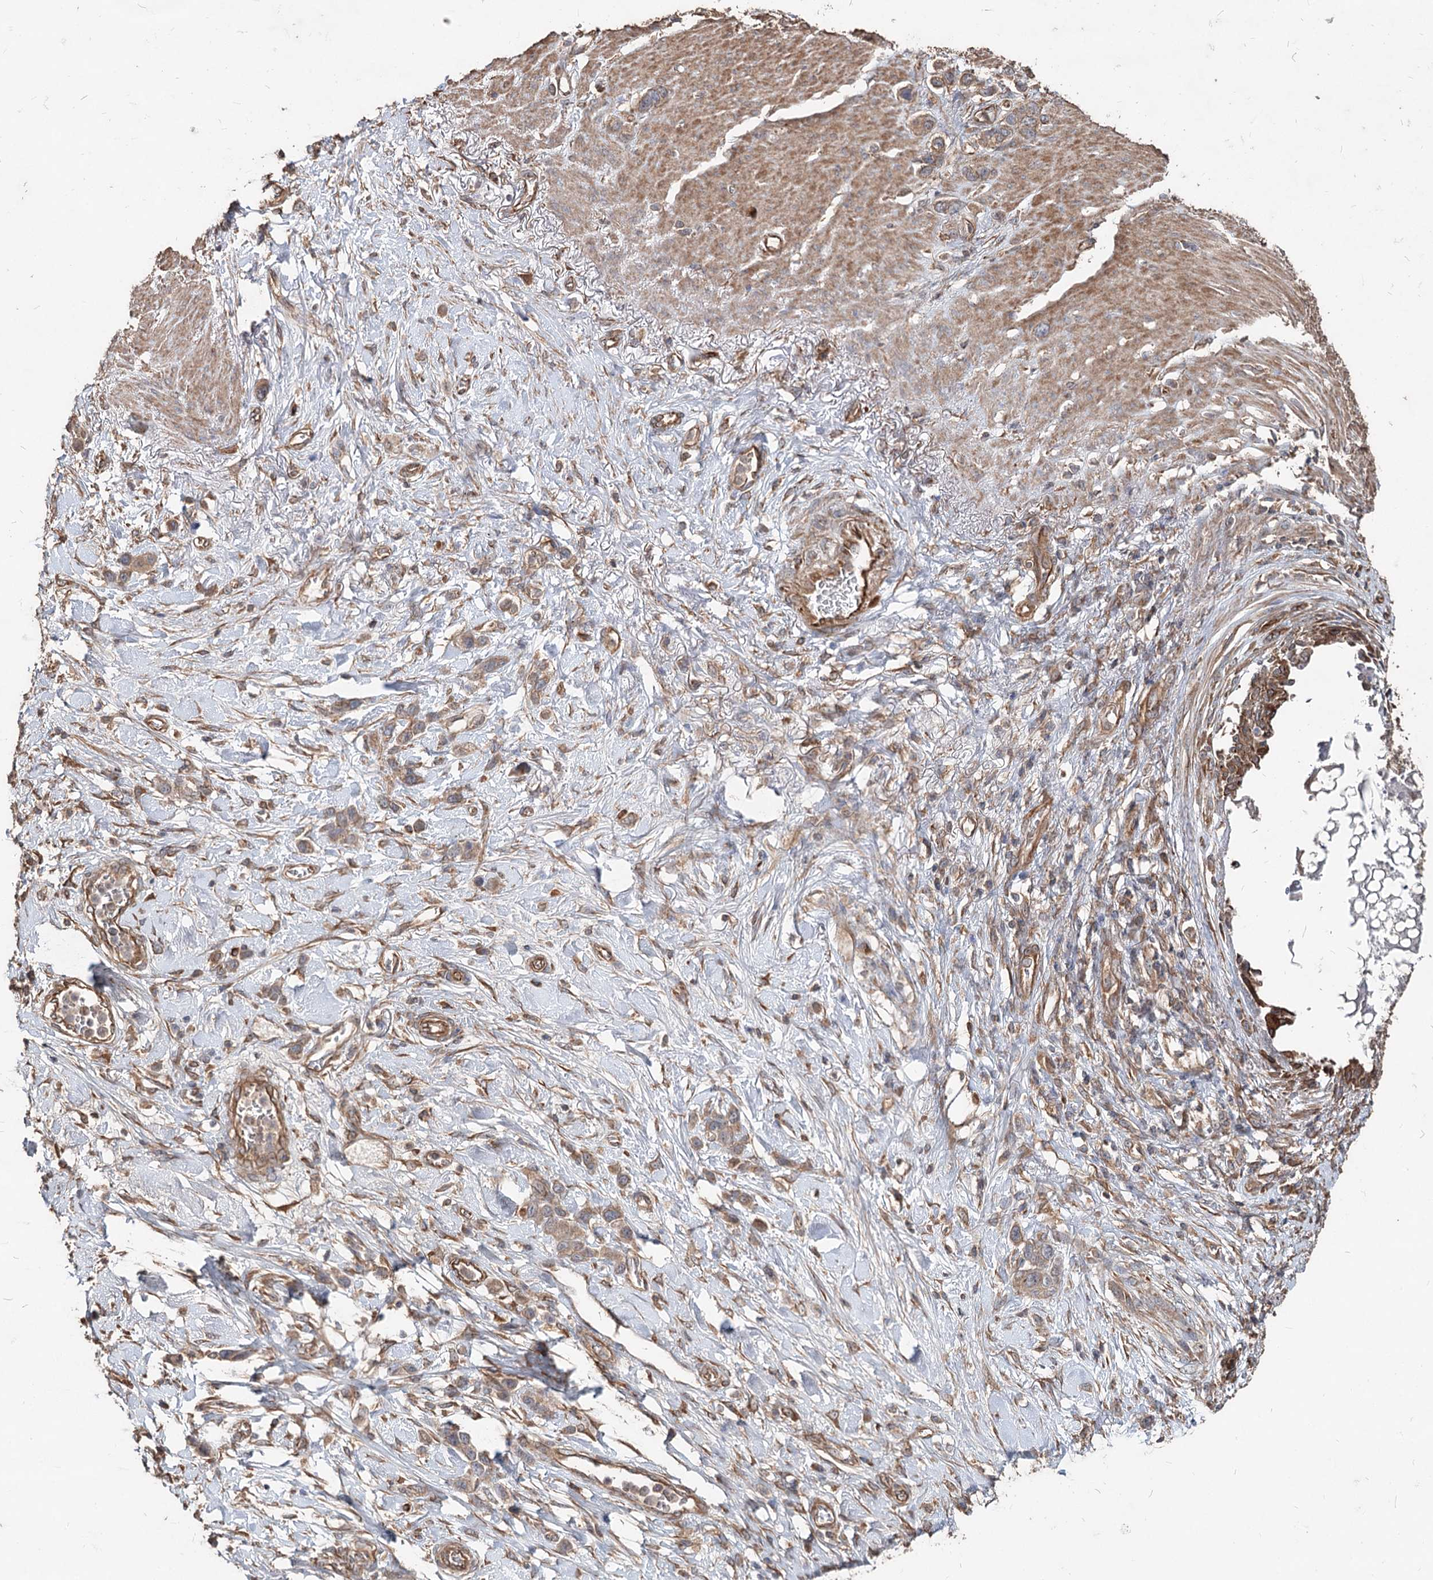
{"staining": {"intensity": "moderate", "quantity": ">75%", "location": "cytoplasmic/membranous"}, "tissue": "stomach cancer", "cell_type": "Tumor cells", "image_type": "cancer", "snomed": [{"axis": "morphology", "description": "Adenocarcinoma, NOS"}, {"axis": "morphology", "description": "Adenocarcinoma, High grade"}, {"axis": "topography", "description": "Stomach, upper"}, {"axis": "topography", "description": "Stomach, lower"}], "caption": "This histopathology image displays immunohistochemistry (IHC) staining of adenocarcinoma (stomach), with medium moderate cytoplasmic/membranous expression in about >75% of tumor cells.", "gene": "SPART", "patient": {"sex": "female", "age": 65}}